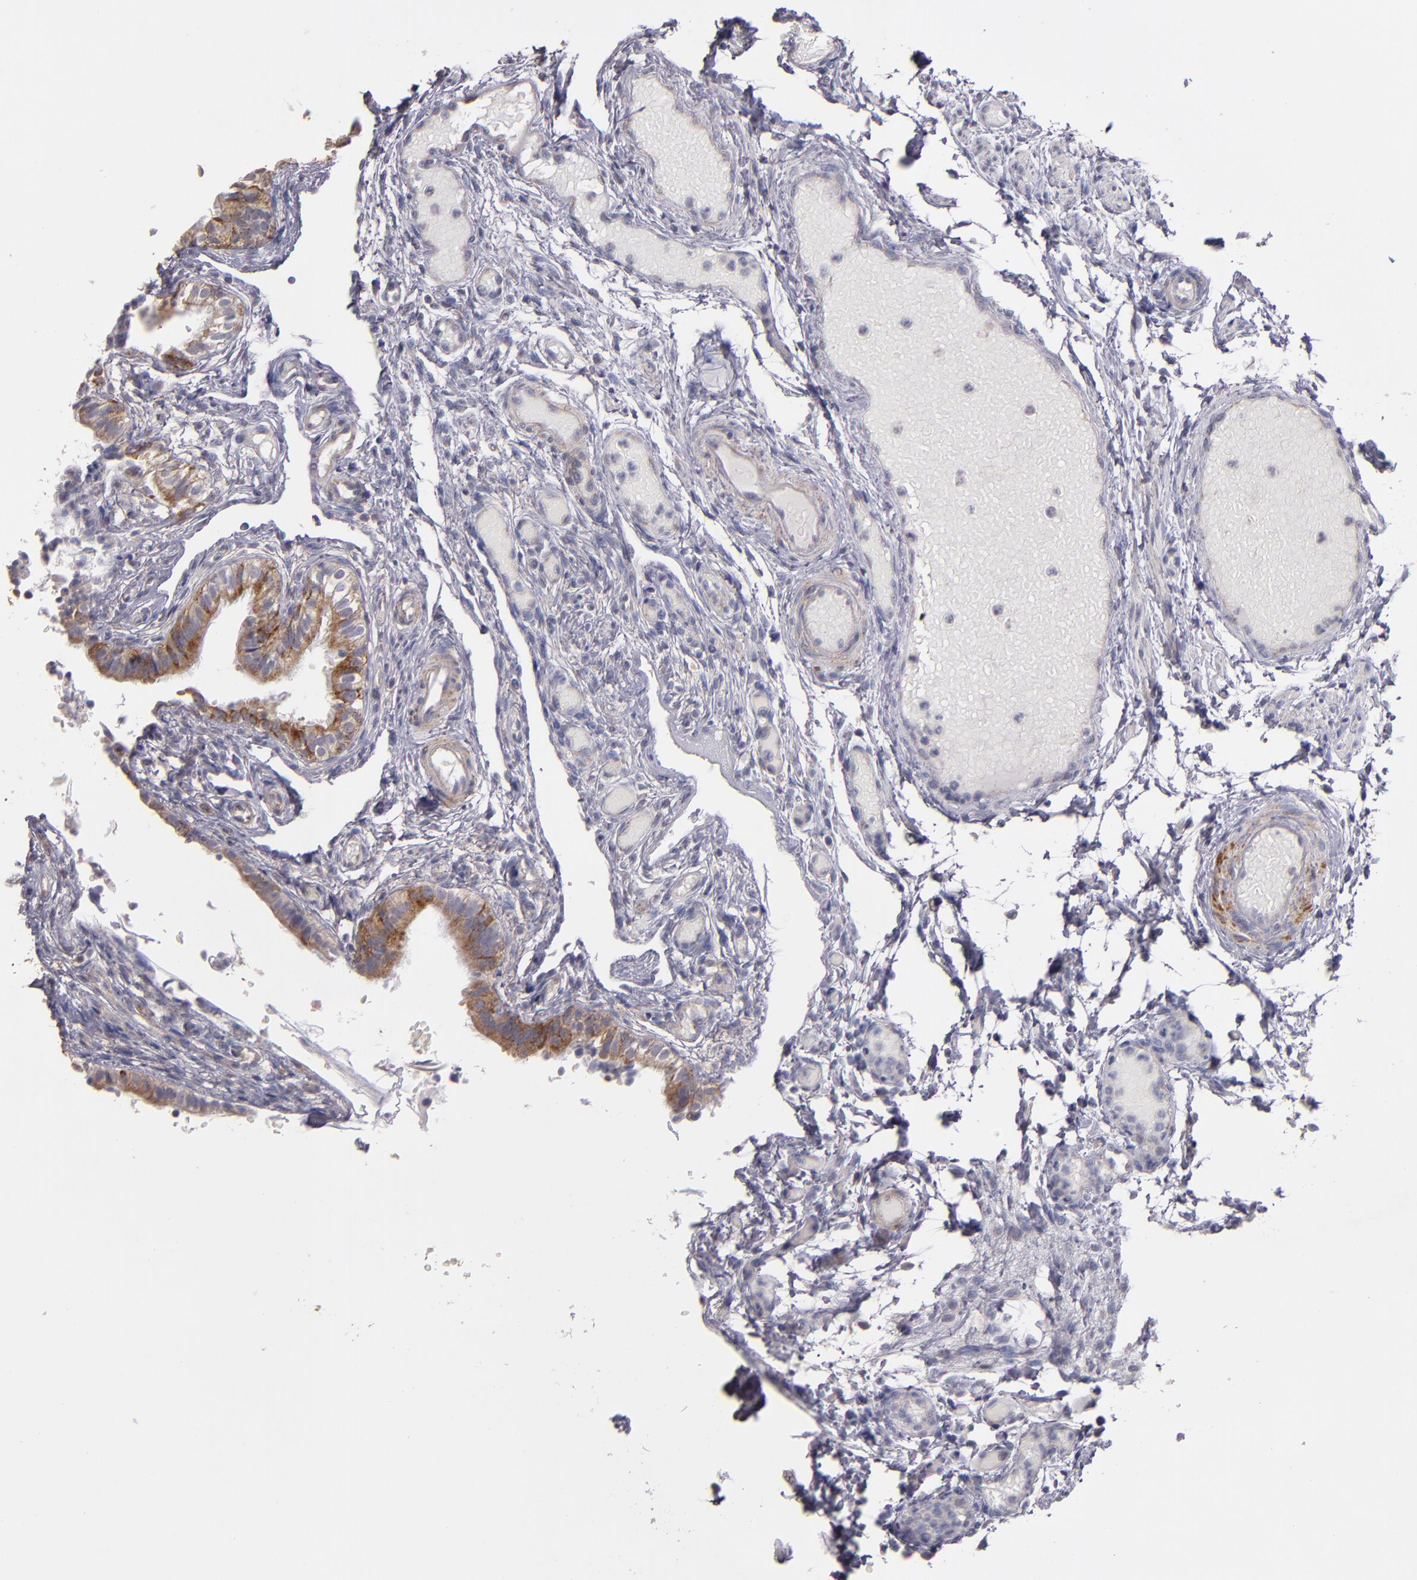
{"staining": {"intensity": "strong", "quantity": ">75%", "location": "cytoplasmic/membranous"}, "tissue": "fallopian tube", "cell_type": "Glandular cells", "image_type": "normal", "snomed": [{"axis": "morphology", "description": "Normal tissue, NOS"}, {"axis": "morphology", "description": "Dermoid, NOS"}, {"axis": "topography", "description": "Fallopian tube"}], "caption": "The image shows a brown stain indicating the presence of a protein in the cytoplasmic/membranous of glandular cells in fallopian tube.", "gene": "CLTA", "patient": {"sex": "female", "age": 33}}